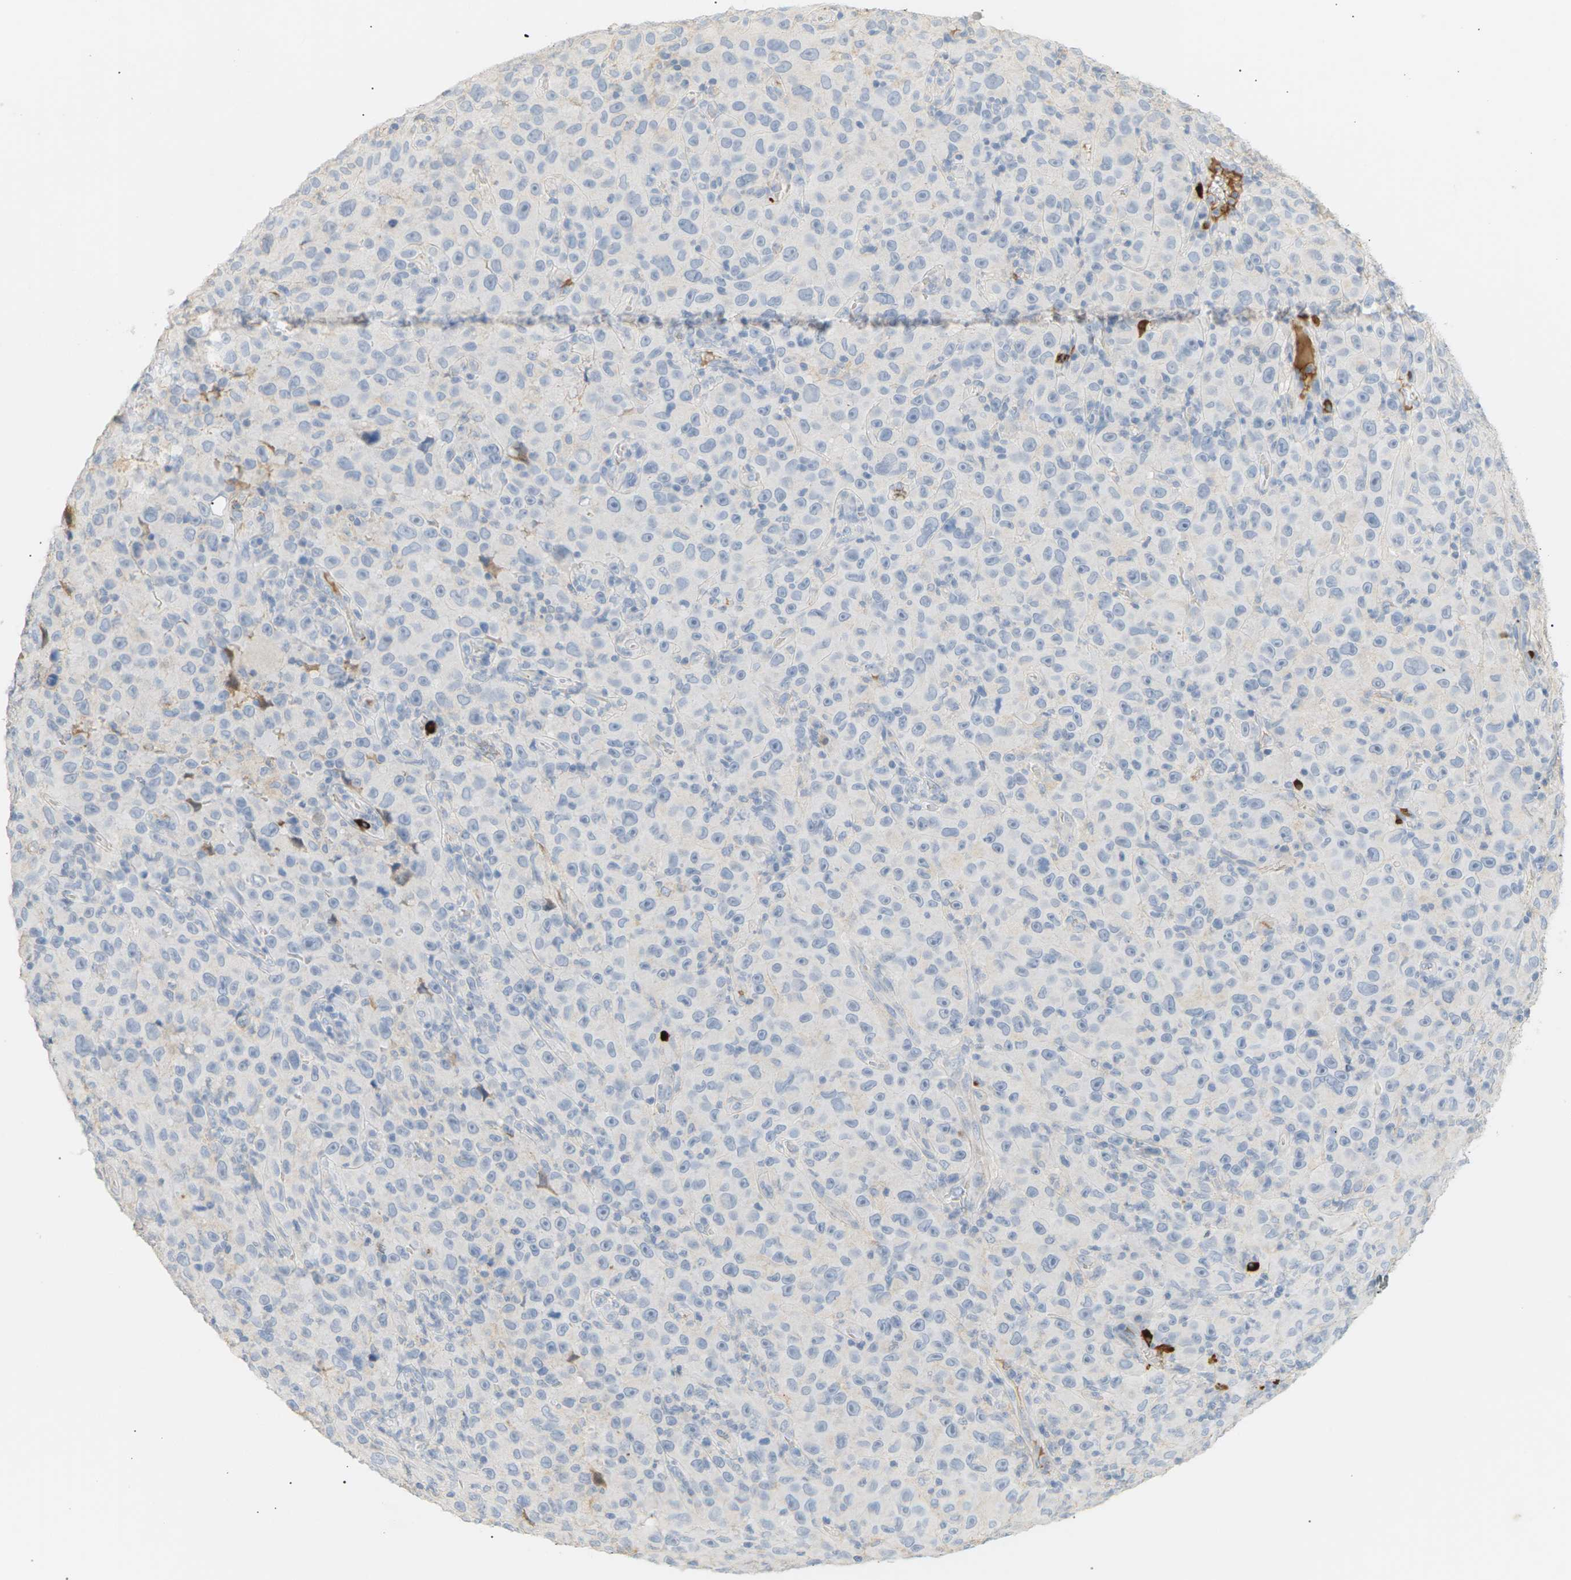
{"staining": {"intensity": "negative", "quantity": "none", "location": "none"}, "tissue": "melanoma", "cell_type": "Tumor cells", "image_type": "cancer", "snomed": [{"axis": "morphology", "description": "Malignant melanoma, NOS"}, {"axis": "topography", "description": "Skin"}], "caption": "Malignant melanoma was stained to show a protein in brown. There is no significant positivity in tumor cells.", "gene": "IGLC3", "patient": {"sex": "female", "age": 82}}